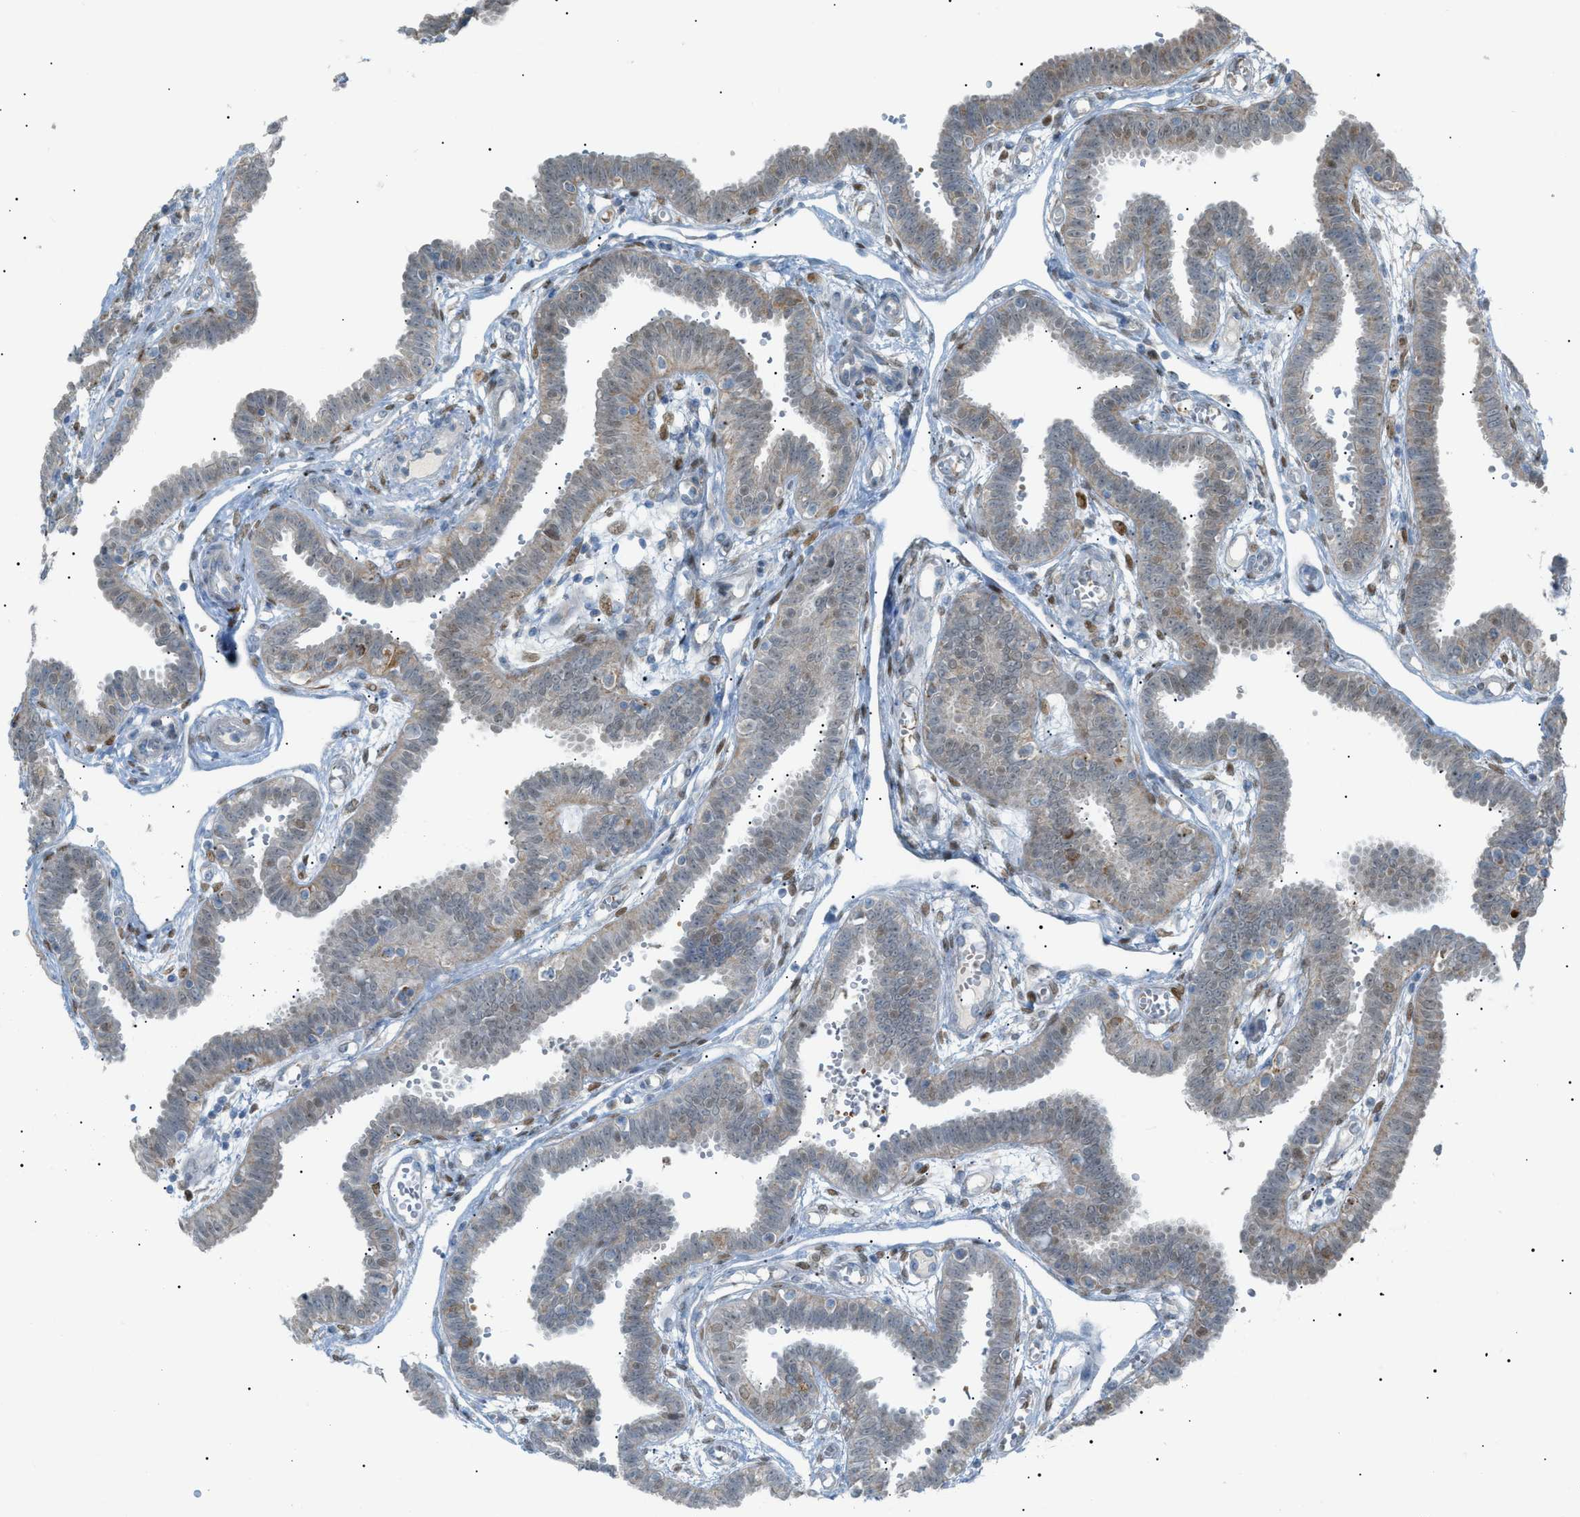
{"staining": {"intensity": "weak", "quantity": ">75%", "location": "cytoplasmic/membranous"}, "tissue": "fallopian tube", "cell_type": "Glandular cells", "image_type": "normal", "snomed": [{"axis": "morphology", "description": "Normal tissue, NOS"}, {"axis": "topography", "description": "Fallopian tube"}], "caption": "This photomicrograph exhibits immunohistochemistry staining of normal fallopian tube, with low weak cytoplasmic/membranous positivity in about >75% of glandular cells.", "gene": "ZNF516", "patient": {"sex": "female", "age": 32}}